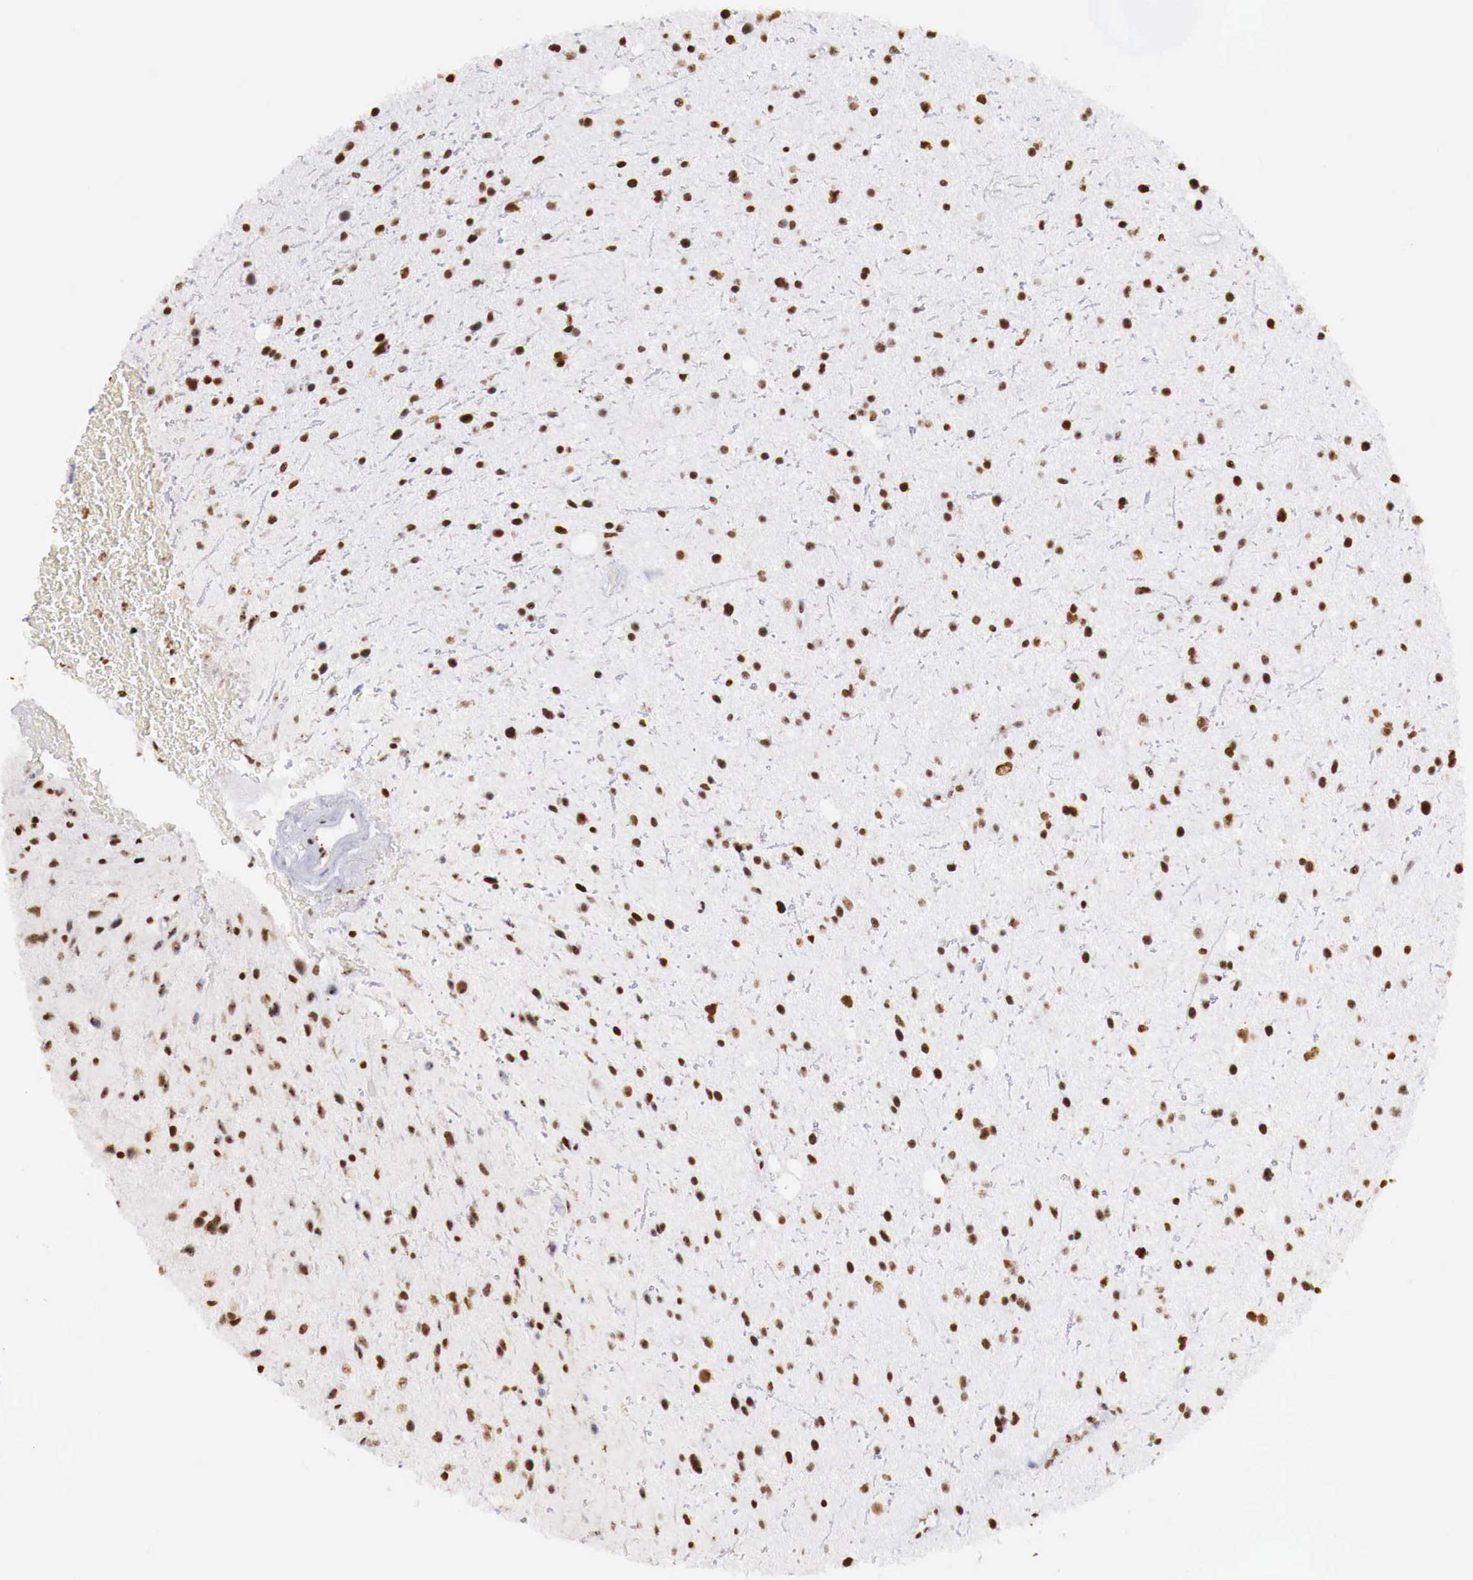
{"staining": {"intensity": "strong", "quantity": ">75%", "location": "nuclear"}, "tissue": "glioma", "cell_type": "Tumor cells", "image_type": "cancer", "snomed": [{"axis": "morphology", "description": "Glioma, malignant, Low grade"}, {"axis": "topography", "description": "Brain"}], "caption": "Immunohistochemical staining of glioma demonstrates strong nuclear protein positivity in approximately >75% of tumor cells.", "gene": "DKC1", "patient": {"sex": "female", "age": 46}}